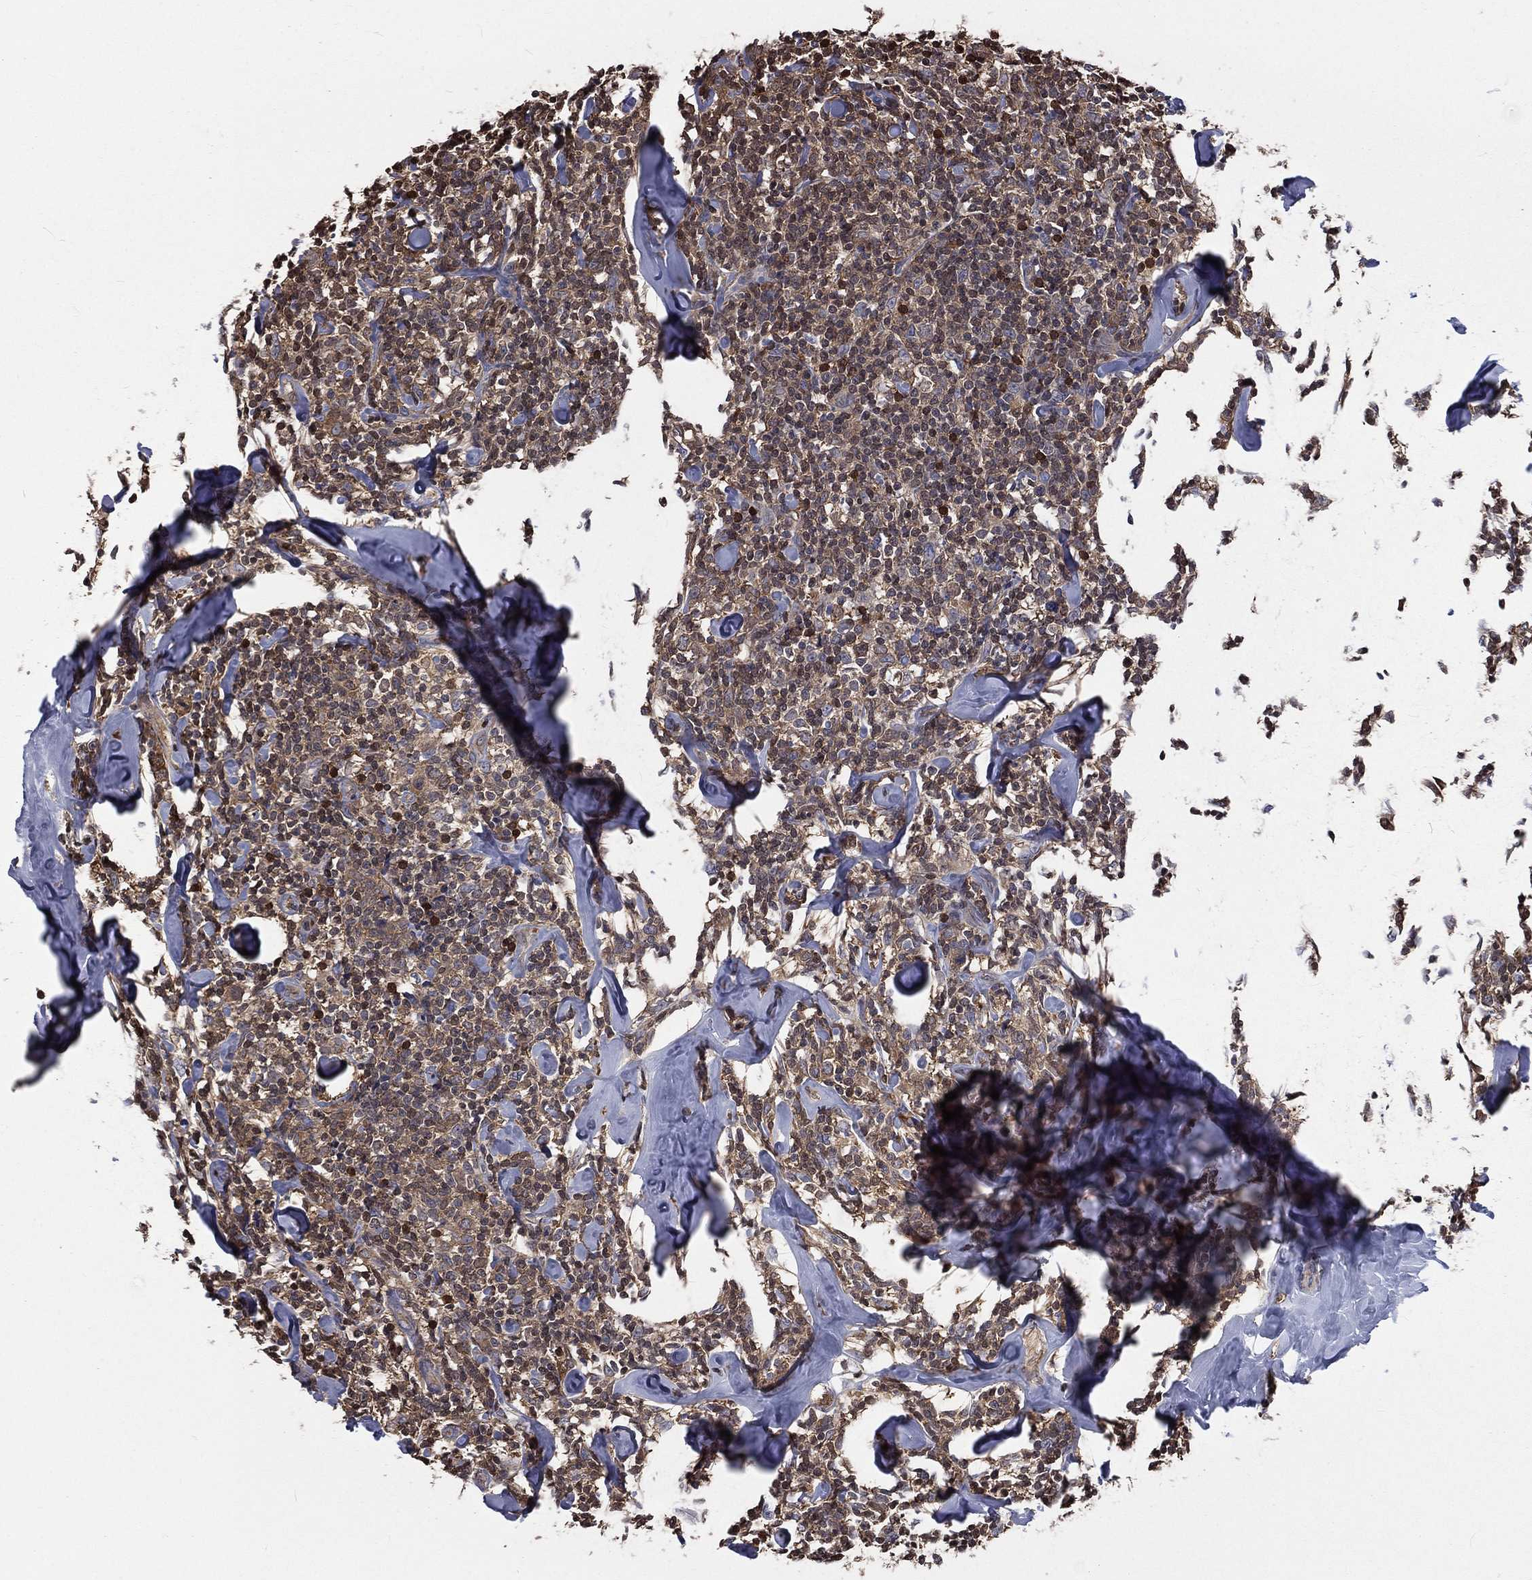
{"staining": {"intensity": "moderate", "quantity": "25%-75%", "location": "cytoplasmic/membranous,nuclear"}, "tissue": "lymphoma", "cell_type": "Tumor cells", "image_type": "cancer", "snomed": [{"axis": "morphology", "description": "Malignant lymphoma, non-Hodgkin's type, Low grade"}, {"axis": "topography", "description": "Lymph node"}], "caption": "Immunohistochemistry of human lymphoma shows medium levels of moderate cytoplasmic/membranous and nuclear expression in approximately 25%-75% of tumor cells.", "gene": "TBC1D2", "patient": {"sex": "female", "age": 56}}